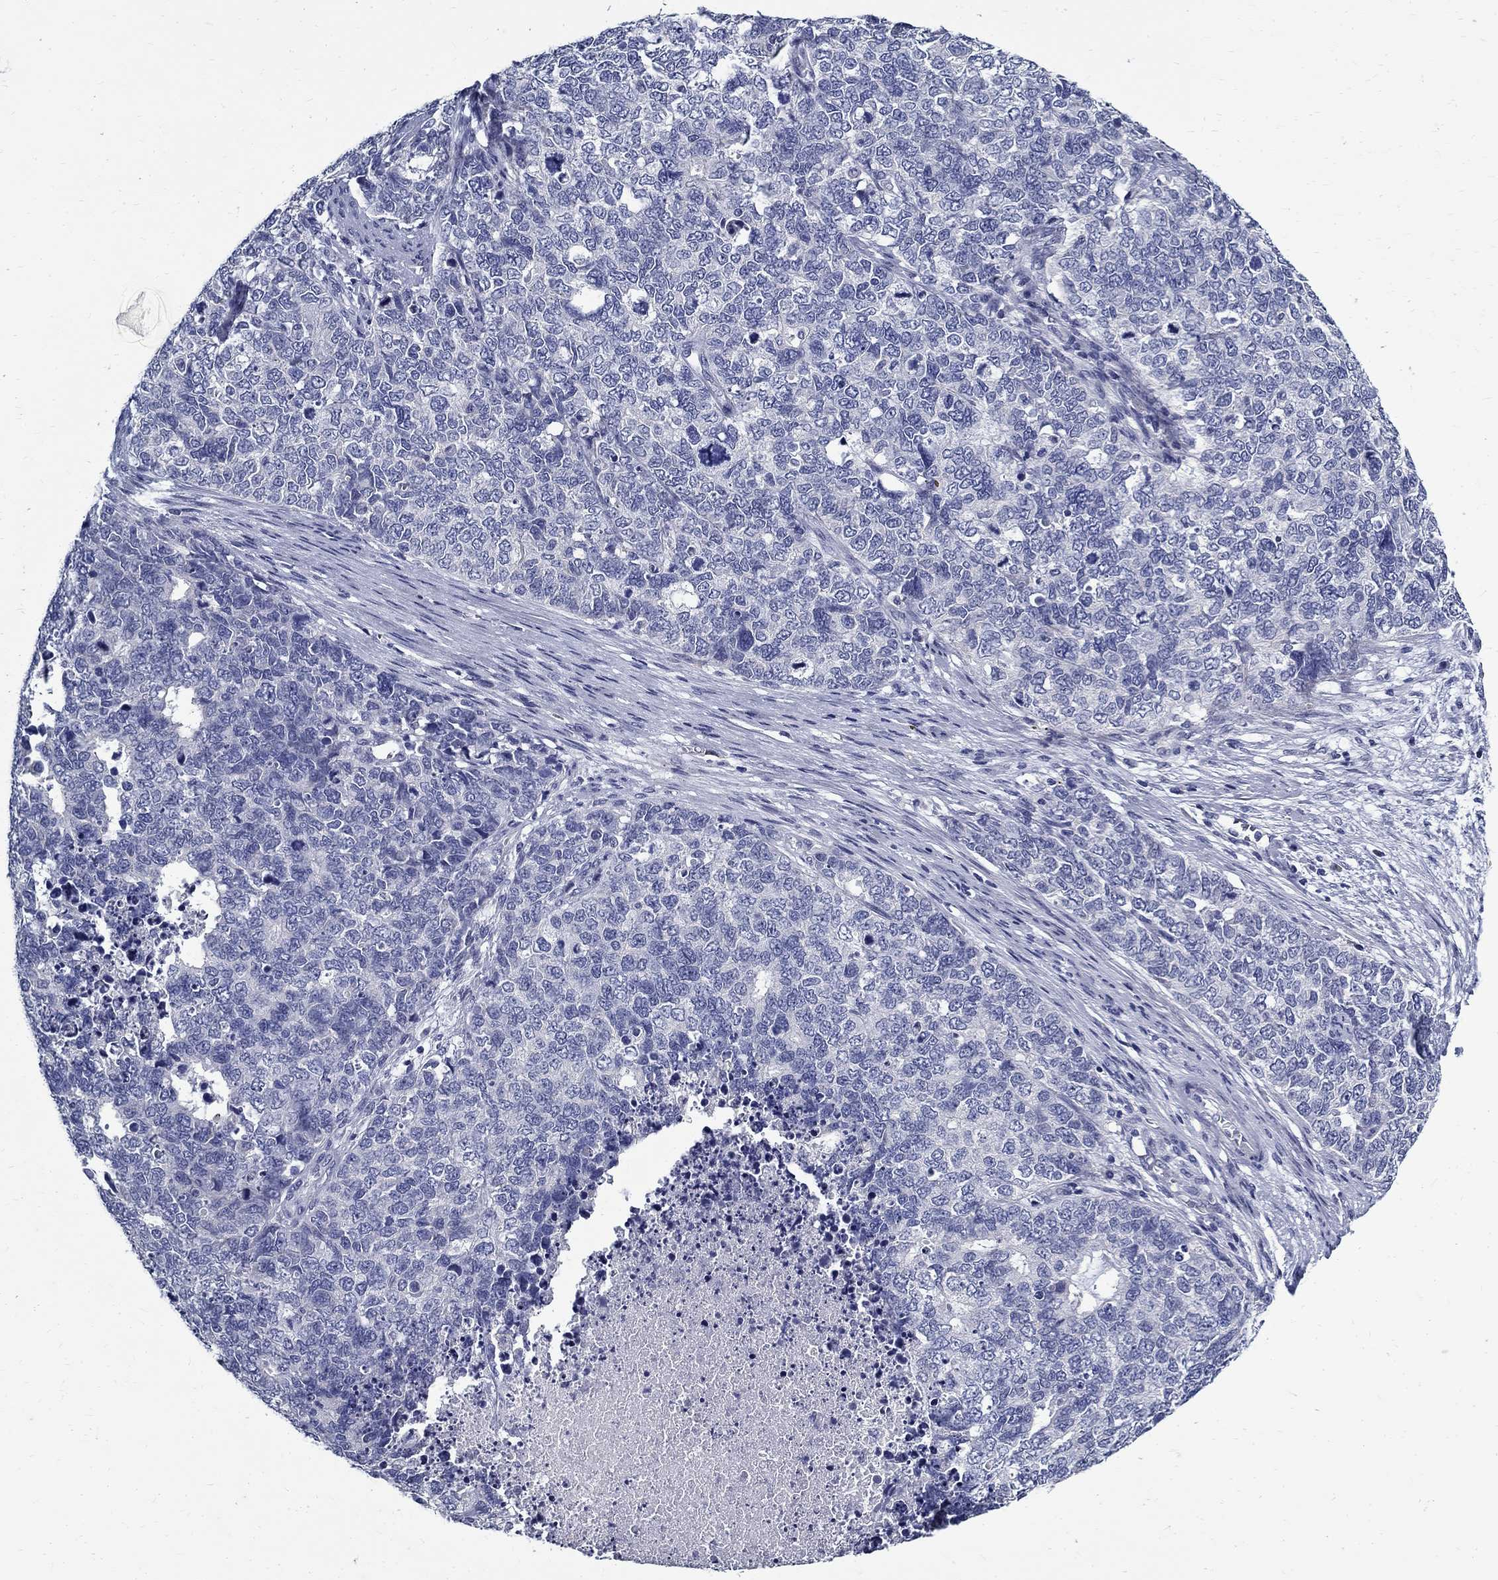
{"staining": {"intensity": "negative", "quantity": "none", "location": "none"}, "tissue": "cervical cancer", "cell_type": "Tumor cells", "image_type": "cancer", "snomed": [{"axis": "morphology", "description": "Squamous cell carcinoma, NOS"}, {"axis": "topography", "description": "Cervix"}], "caption": "Immunohistochemical staining of cervical squamous cell carcinoma exhibits no significant positivity in tumor cells.", "gene": "TGM4", "patient": {"sex": "female", "age": 63}}